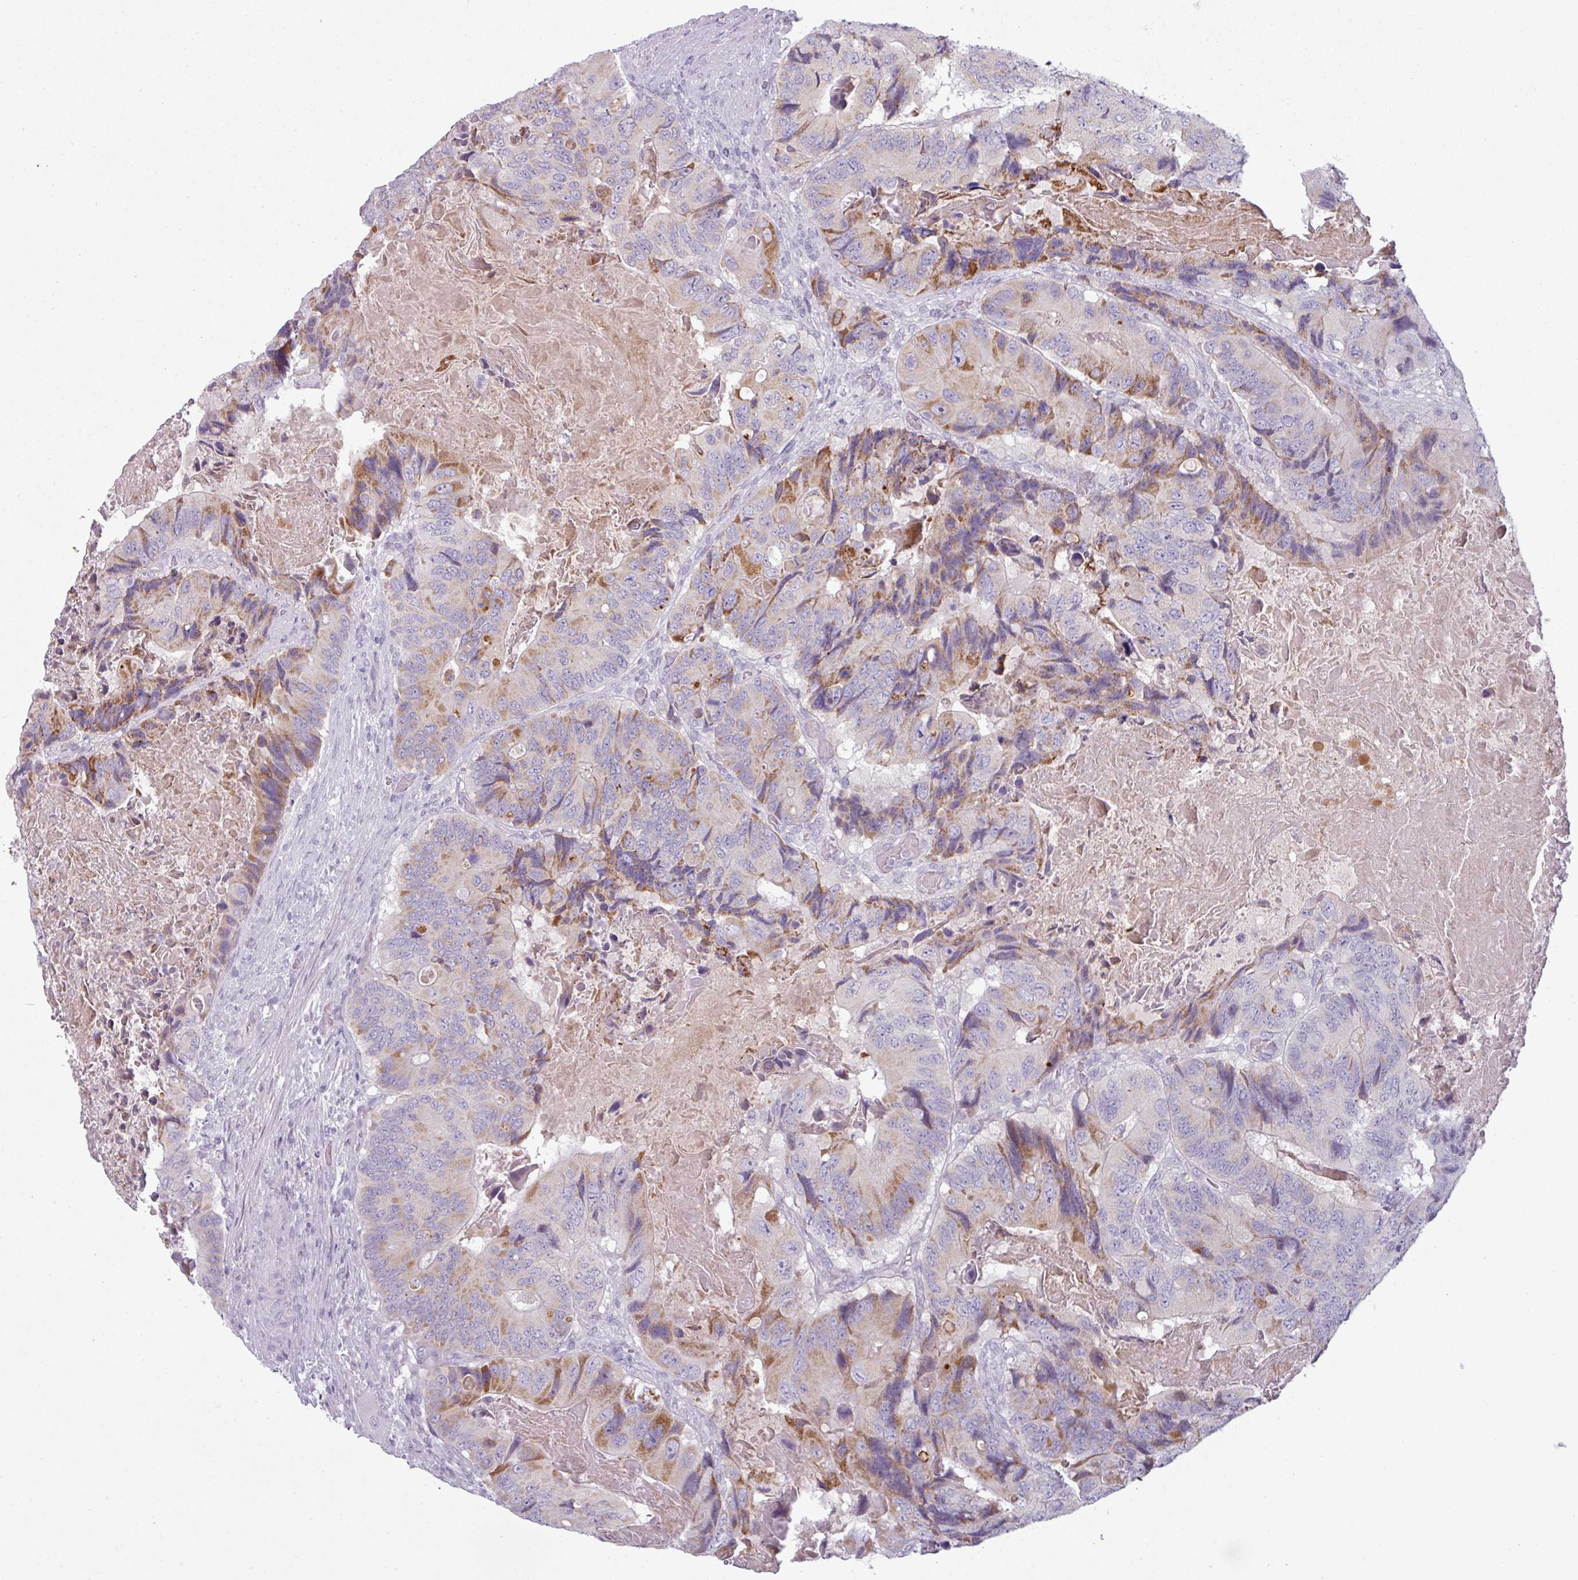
{"staining": {"intensity": "moderate", "quantity": "25%-75%", "location": "cytoplasmic/membranous"}, "tissue": "colorectal cancer", "cell_type": "Tumor cells", "image_type": "cancer", "snomed": [{"axis": "morphology", "description": "Adenocarcinoma, NOS"}, {"axis": "topography", "description": "Colon"}], "caption": "Moderate cytoplasmic/membranous protein staining is identified in approximately 25%-75% of tumor cells in colorectal adenocarcinoma. (DAB (3,3'-diaminobenzidine) = brown stain, brightfield microscopy at high magnification).", "gene": "ZNF615", "patient": {"sex": "male", "age": 84}}